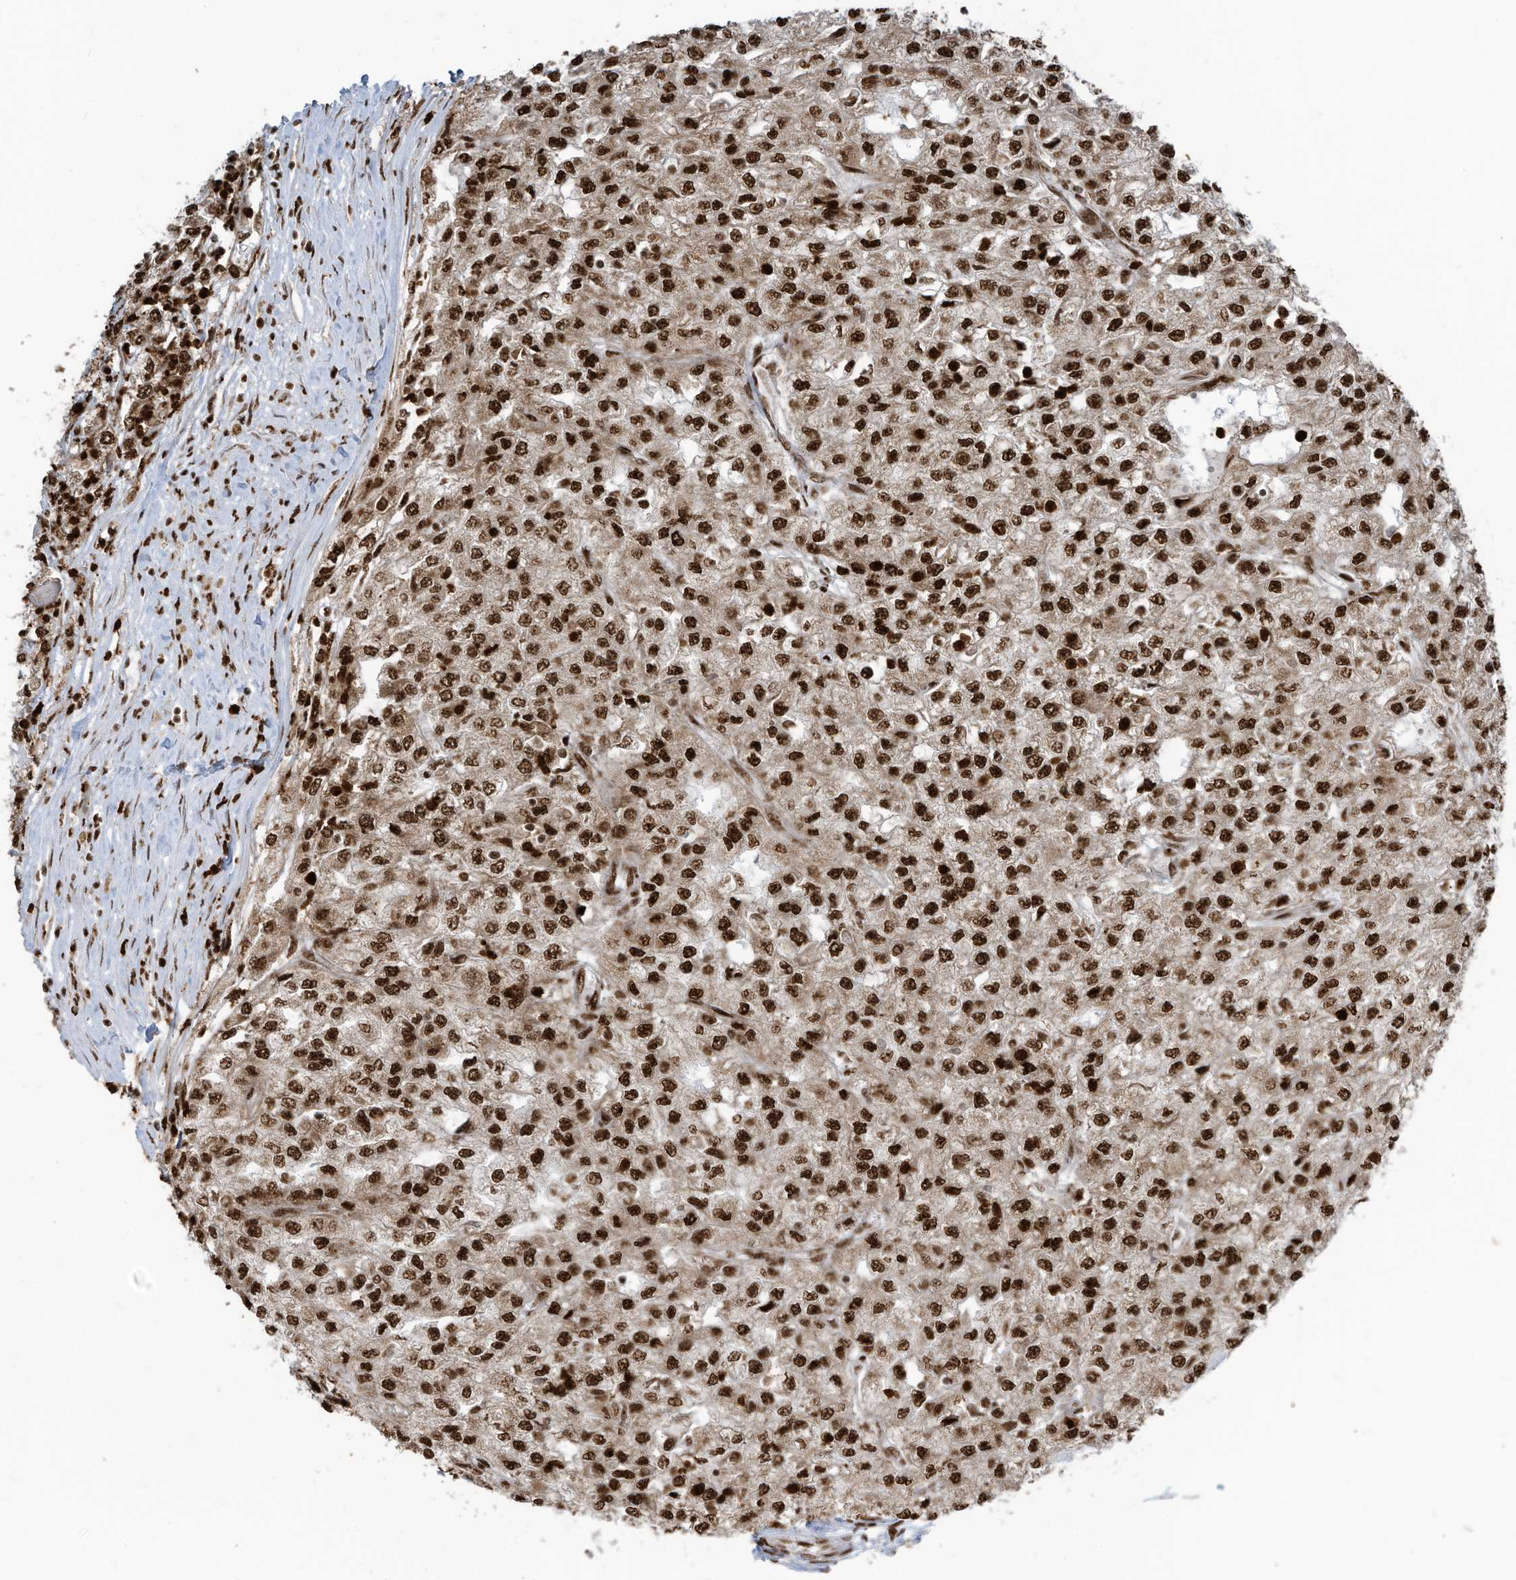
{"staining": {"intensity": "strong", "quantity": ">75%", "location": "nuclear"}, "tissue": "renal cancer", "cell_type": "Tumor cells", "image_type": "cancer", "snomed": [{"axis": "morphology", "description": "Adenocarcinoma, NOS"}, {"axis": "topography", "description": "Kidney"}], "caption": "Approximately >75% of tumor cells in renal adenocarcinoma show strong nuclear protein staining as visualized by brown immunohistochemical staining.", "gene": "LBH", "patient": {"sex": "female", "age": 54}}